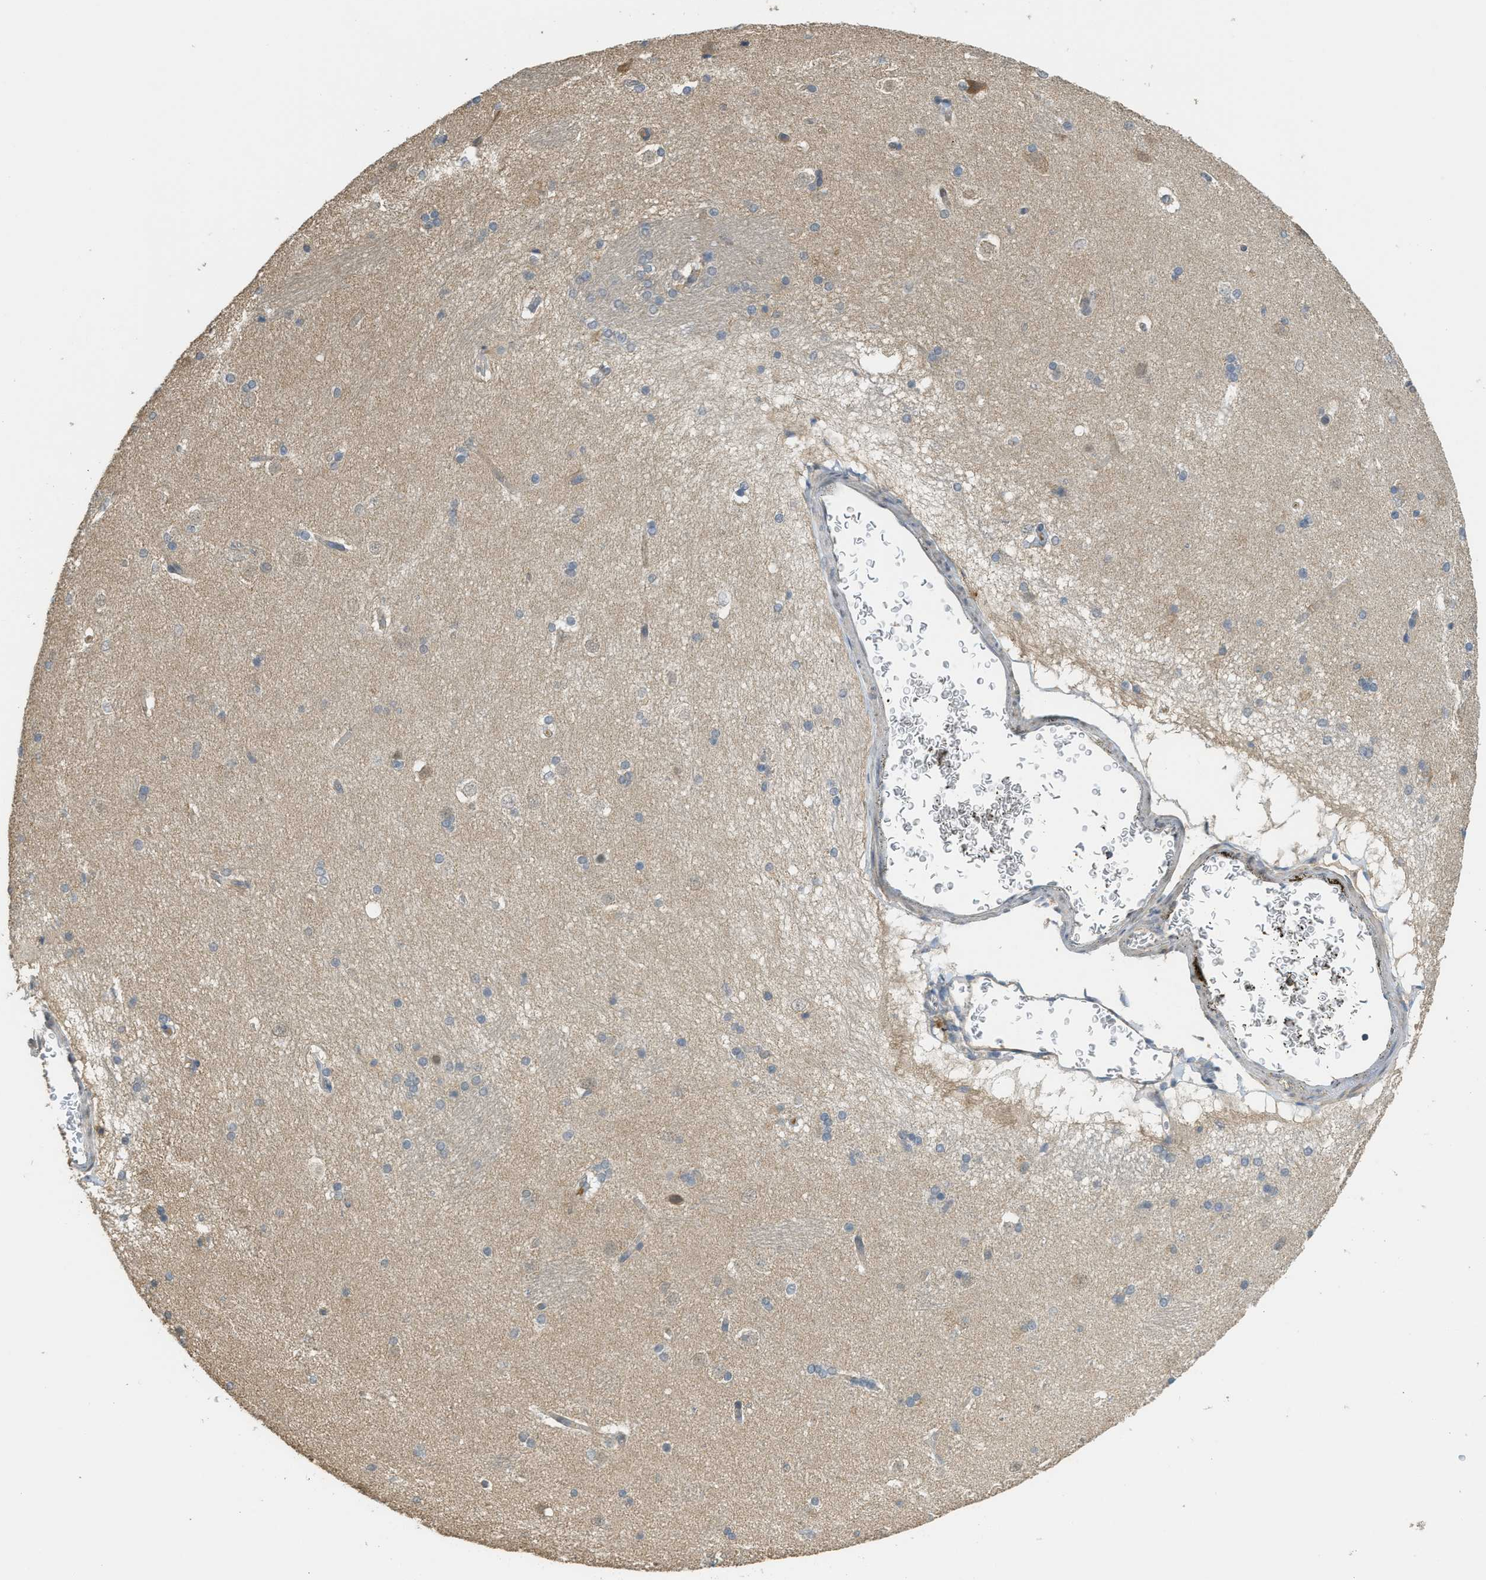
{"staining": {"intensity": "negative", "quantity": "none", "location": "none"}, "tissue": "caudate", "cell_type": "Glial cells", "image_type": "normal", "snomed": [{"axis": "morphology", "description": "Normal tissue, NOS"}, {"axis": "topography", "description": "Lateral ventricle wall"}], "caption": "IHC of benign caudate demonstrates no staining in glial cells.", "gene": "IGF2BP2", "patient": {"sex": "female", "age": 19}}